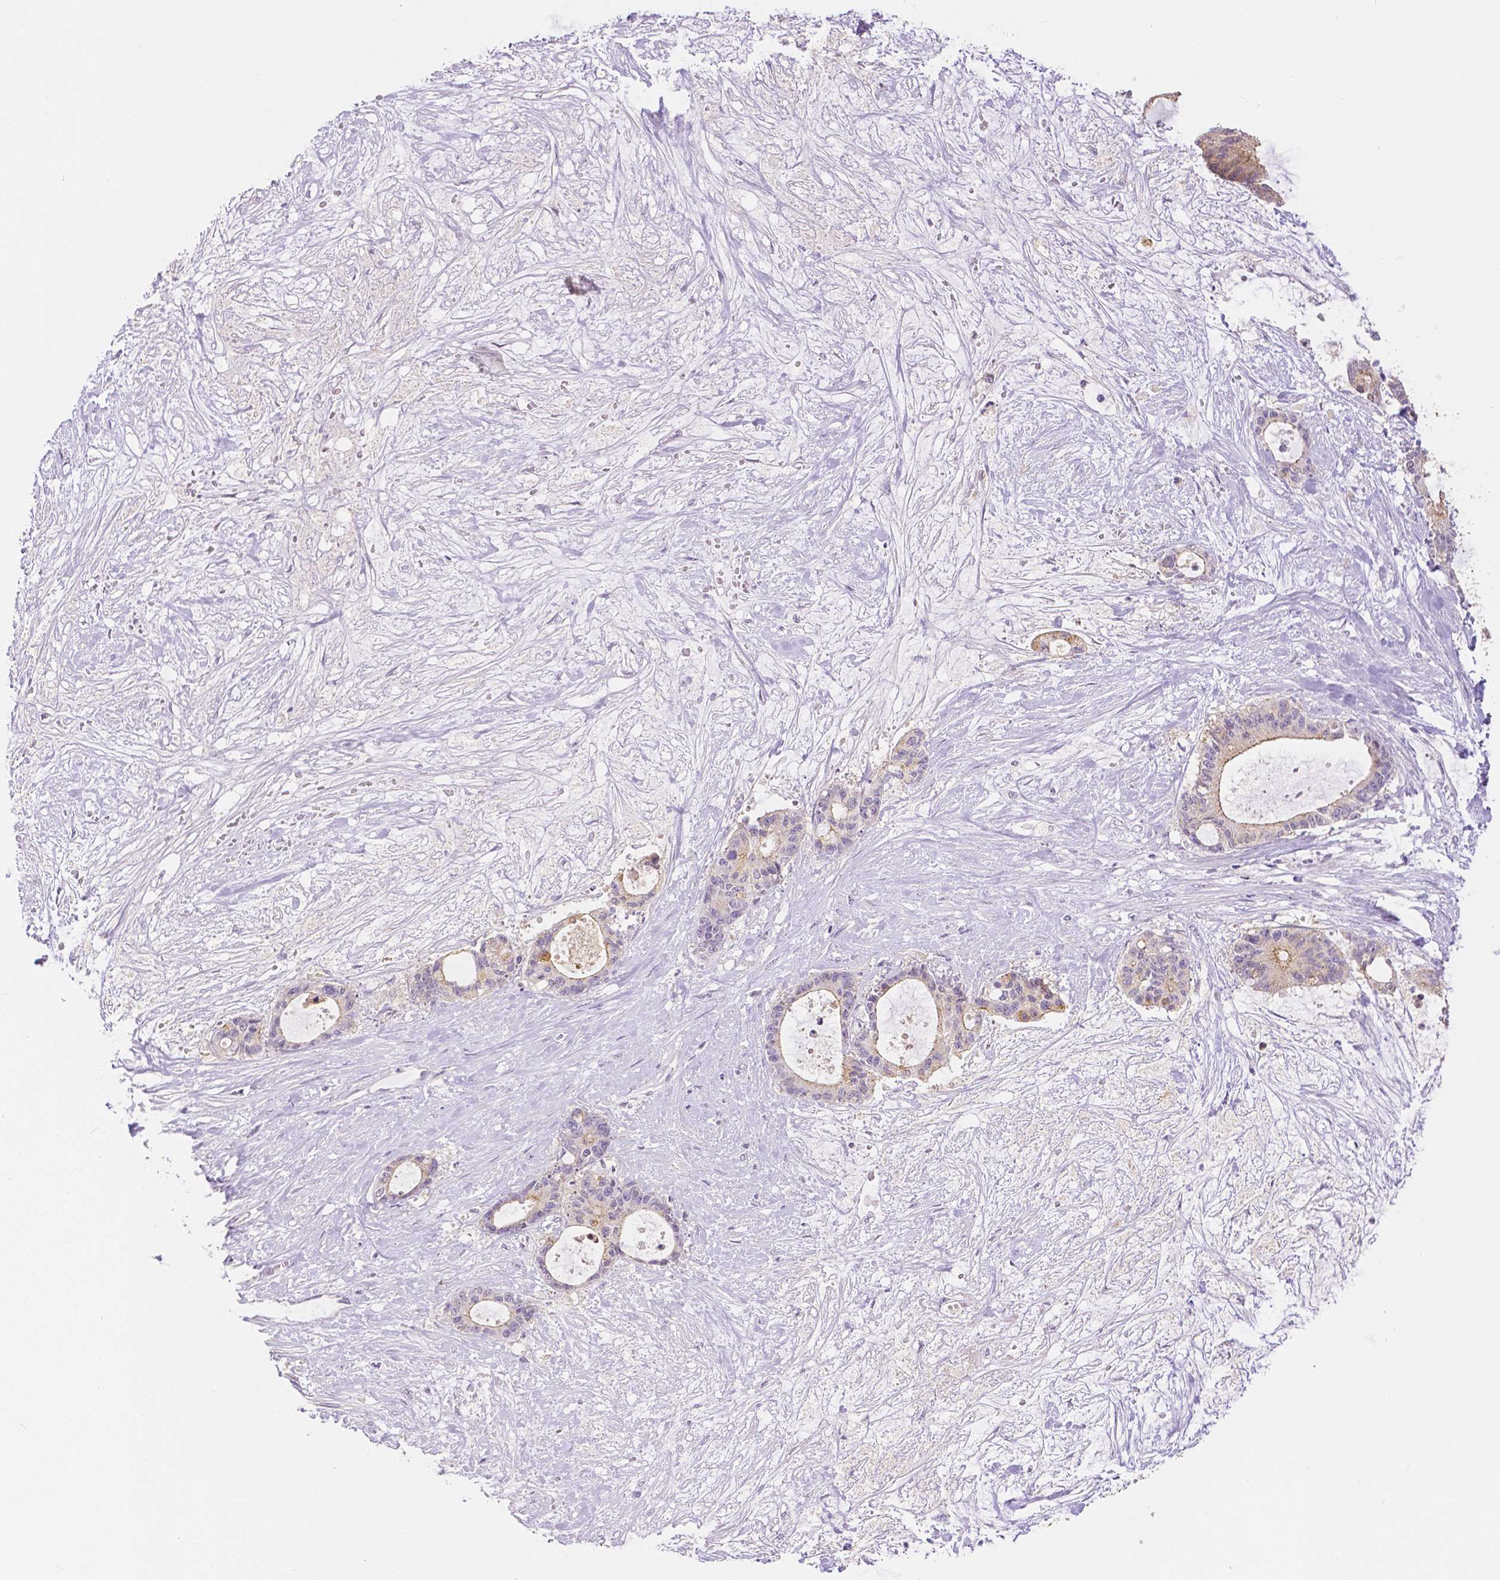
{"staining": {"intensity": "weak", "quantity": ">75%", "location": "cytoplasmic/membranous"}, "tissue": "liver cancer", "cell_type": "Tumor cells", "image_type": "cancer", "snomed": [{"axis": "morphology", "description": "Normal tissue, NOS"}, {"axis": "morphology", "description": "Cholangiocarcinoma"}, {"axis": "topography", "description": "Liver"}, {"axis": "topography", "description": "Peripheral nerve tissue"}], "caption": "Protein expression analysis of human cholangiocarcinoma (liver) reveals weak cytoplasmic/membranous positivity in approximately >75% of tumor cells.", "gene": "OCLN", "patient": {"sex": "female", "age": 73}}